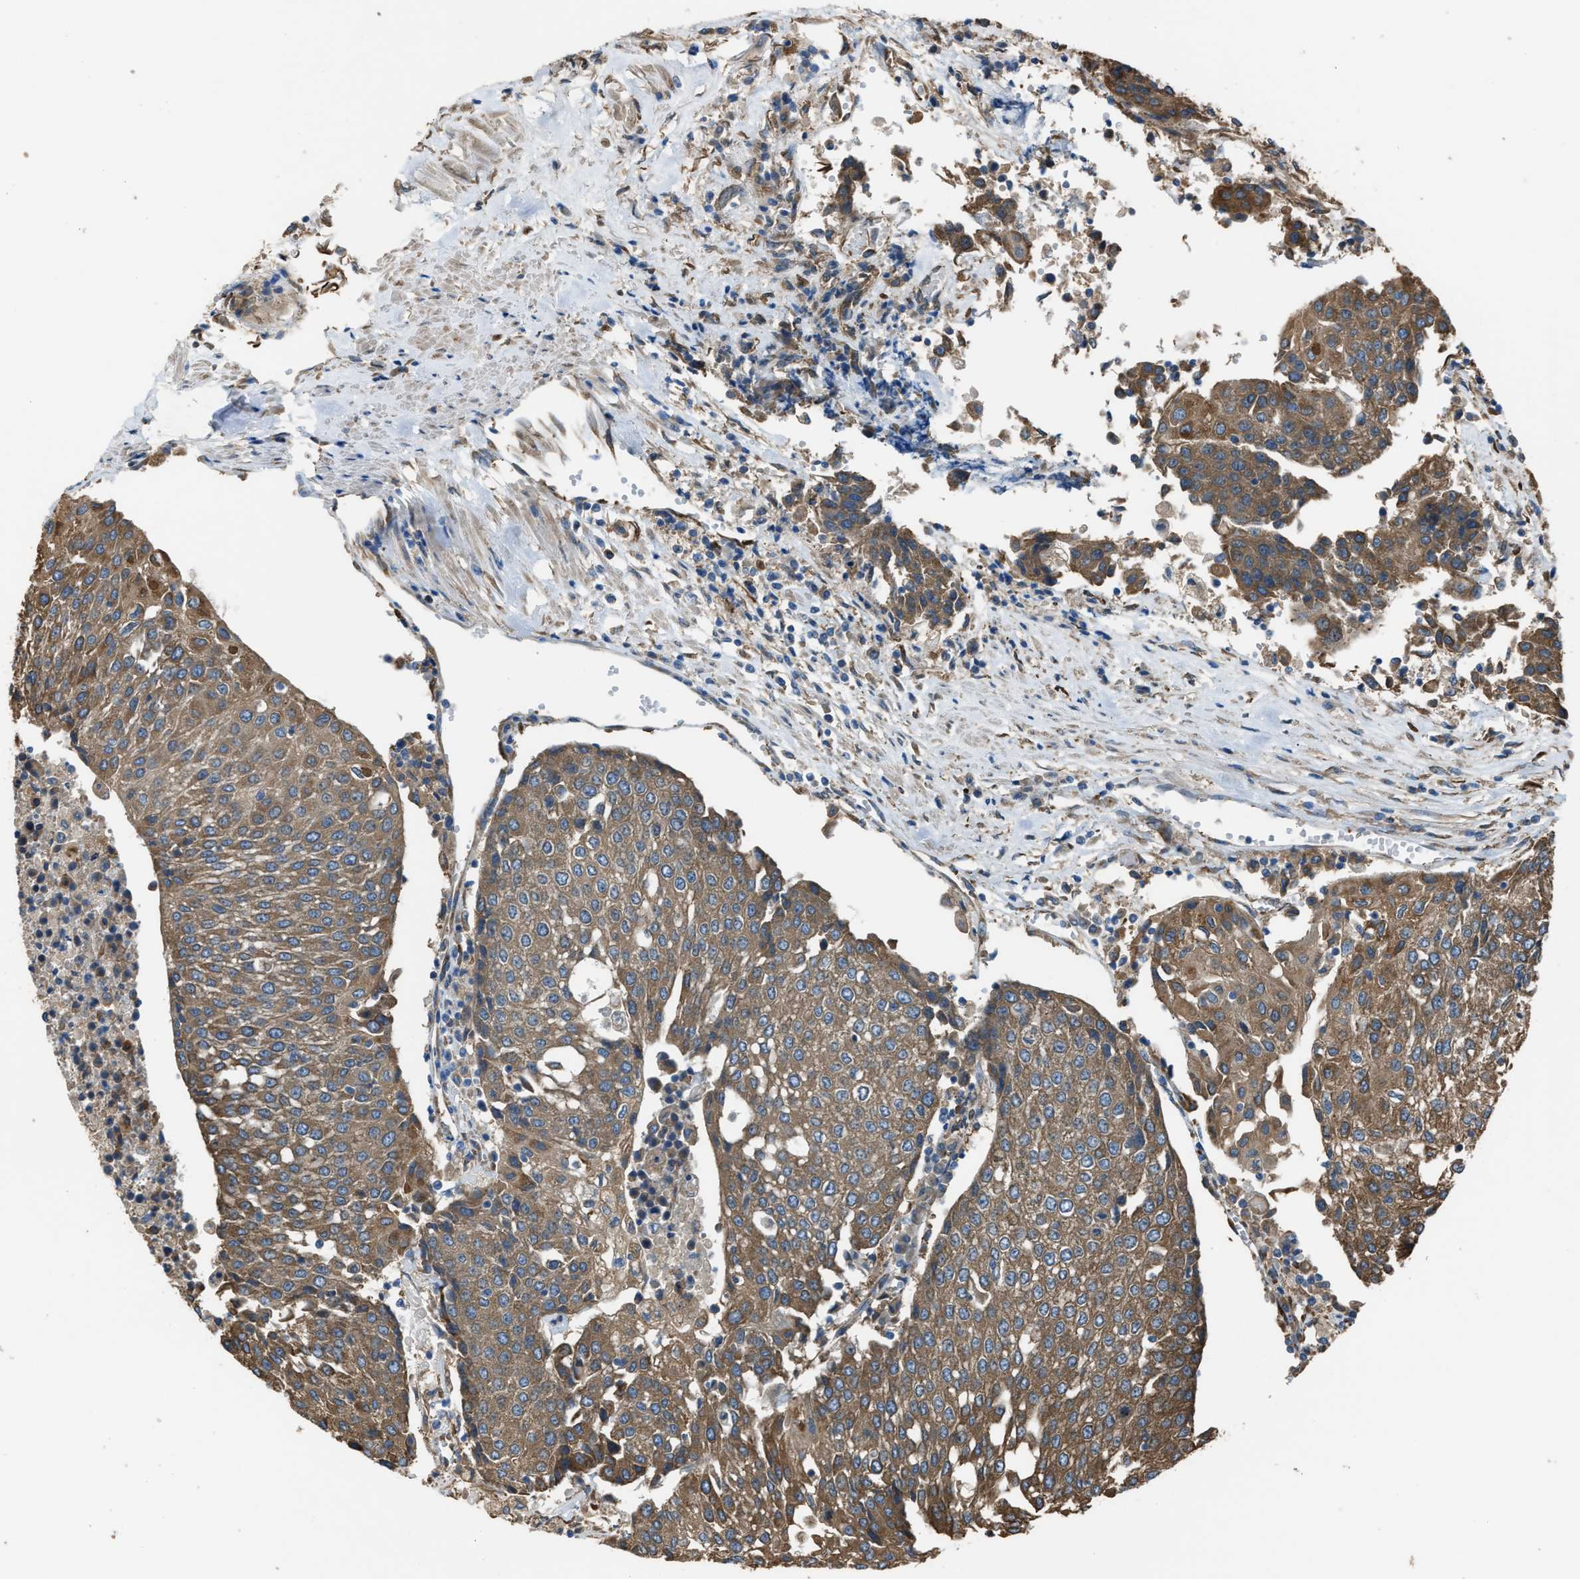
{"staining": {"intensity": "moderate", "quantity": ">75%", "location": "cytoplasmic/membranous"}, "tissue": "urothelial cancer", "cell_type": "Tumor cells", "image_type": "cancer", "snomed": [{"axis": "morphology", "description": "Urothelial carcinoma, High grade"}, {"axis": "topography", "description": "Urinary bladder"}], "caption": "Brown immunohistochemical staining in human high-grade urothelial carcinoma displays moderate cytoplasmic/membranous expression in approximately >75% of tumor cells.", "gene": "TRPC1", "patient": {"sex": "female", "age": 85}}